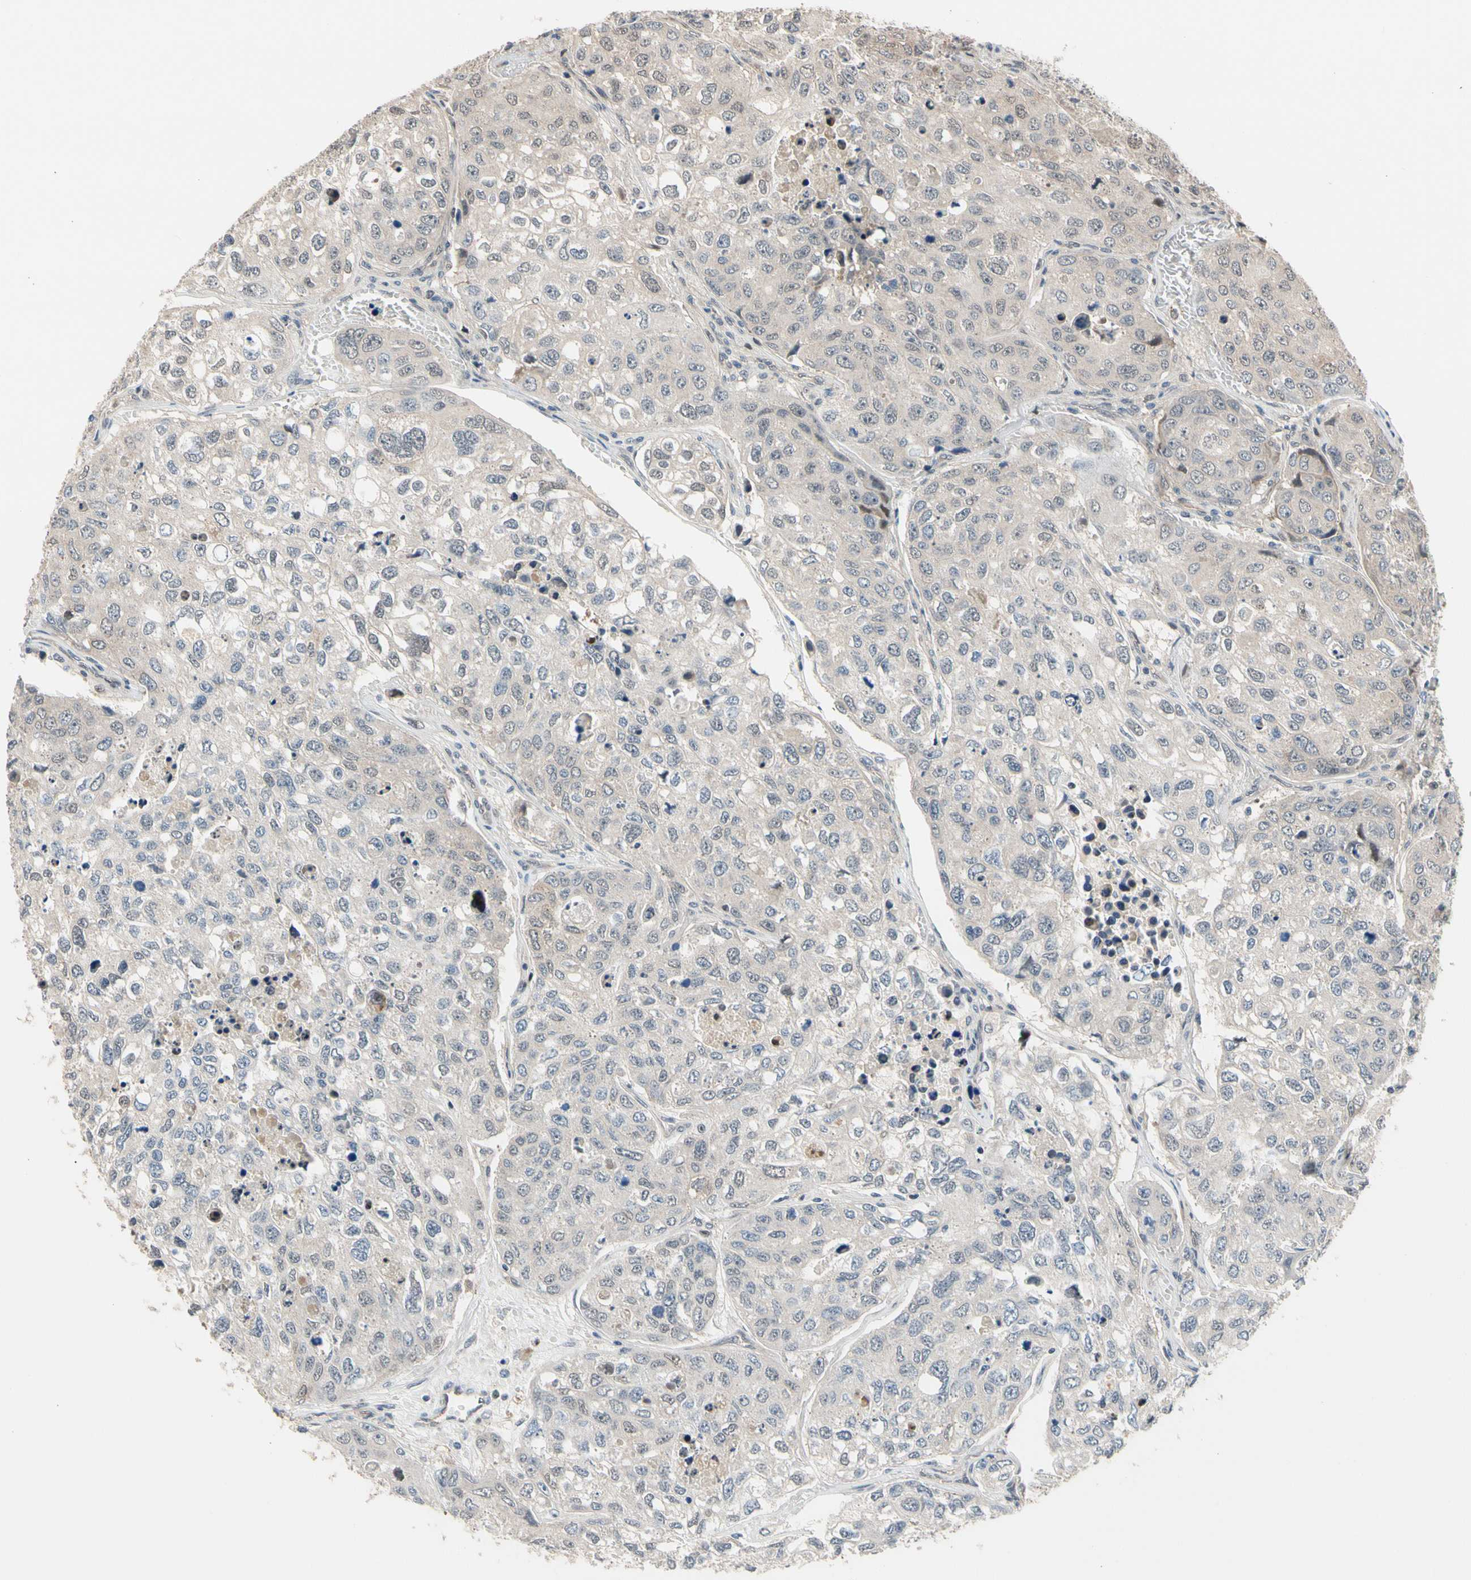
{"staining": {"intensity": "weak", "quantity": ">75%", "location": "cytoplasmic/membranous"}, "tissue": "urothelial cancer", "cell_type": "Tumor cells", "image_type": "cancer", "snomed": [{"axis": "morphology", "description": "Urothelial carcinoma, High grade"}, {"axis": "topography", "description": "Lymph node"}, {"axis": "topography", "description": "Urinary bladder"}], "caption": "The image displays staining of urothelial cancer, revealing weak cytoplasmic/membranous protein staining (brown color) within tumor cells.", "gene": "NGEF", "patient": {"sex": "male", "age": 51}}